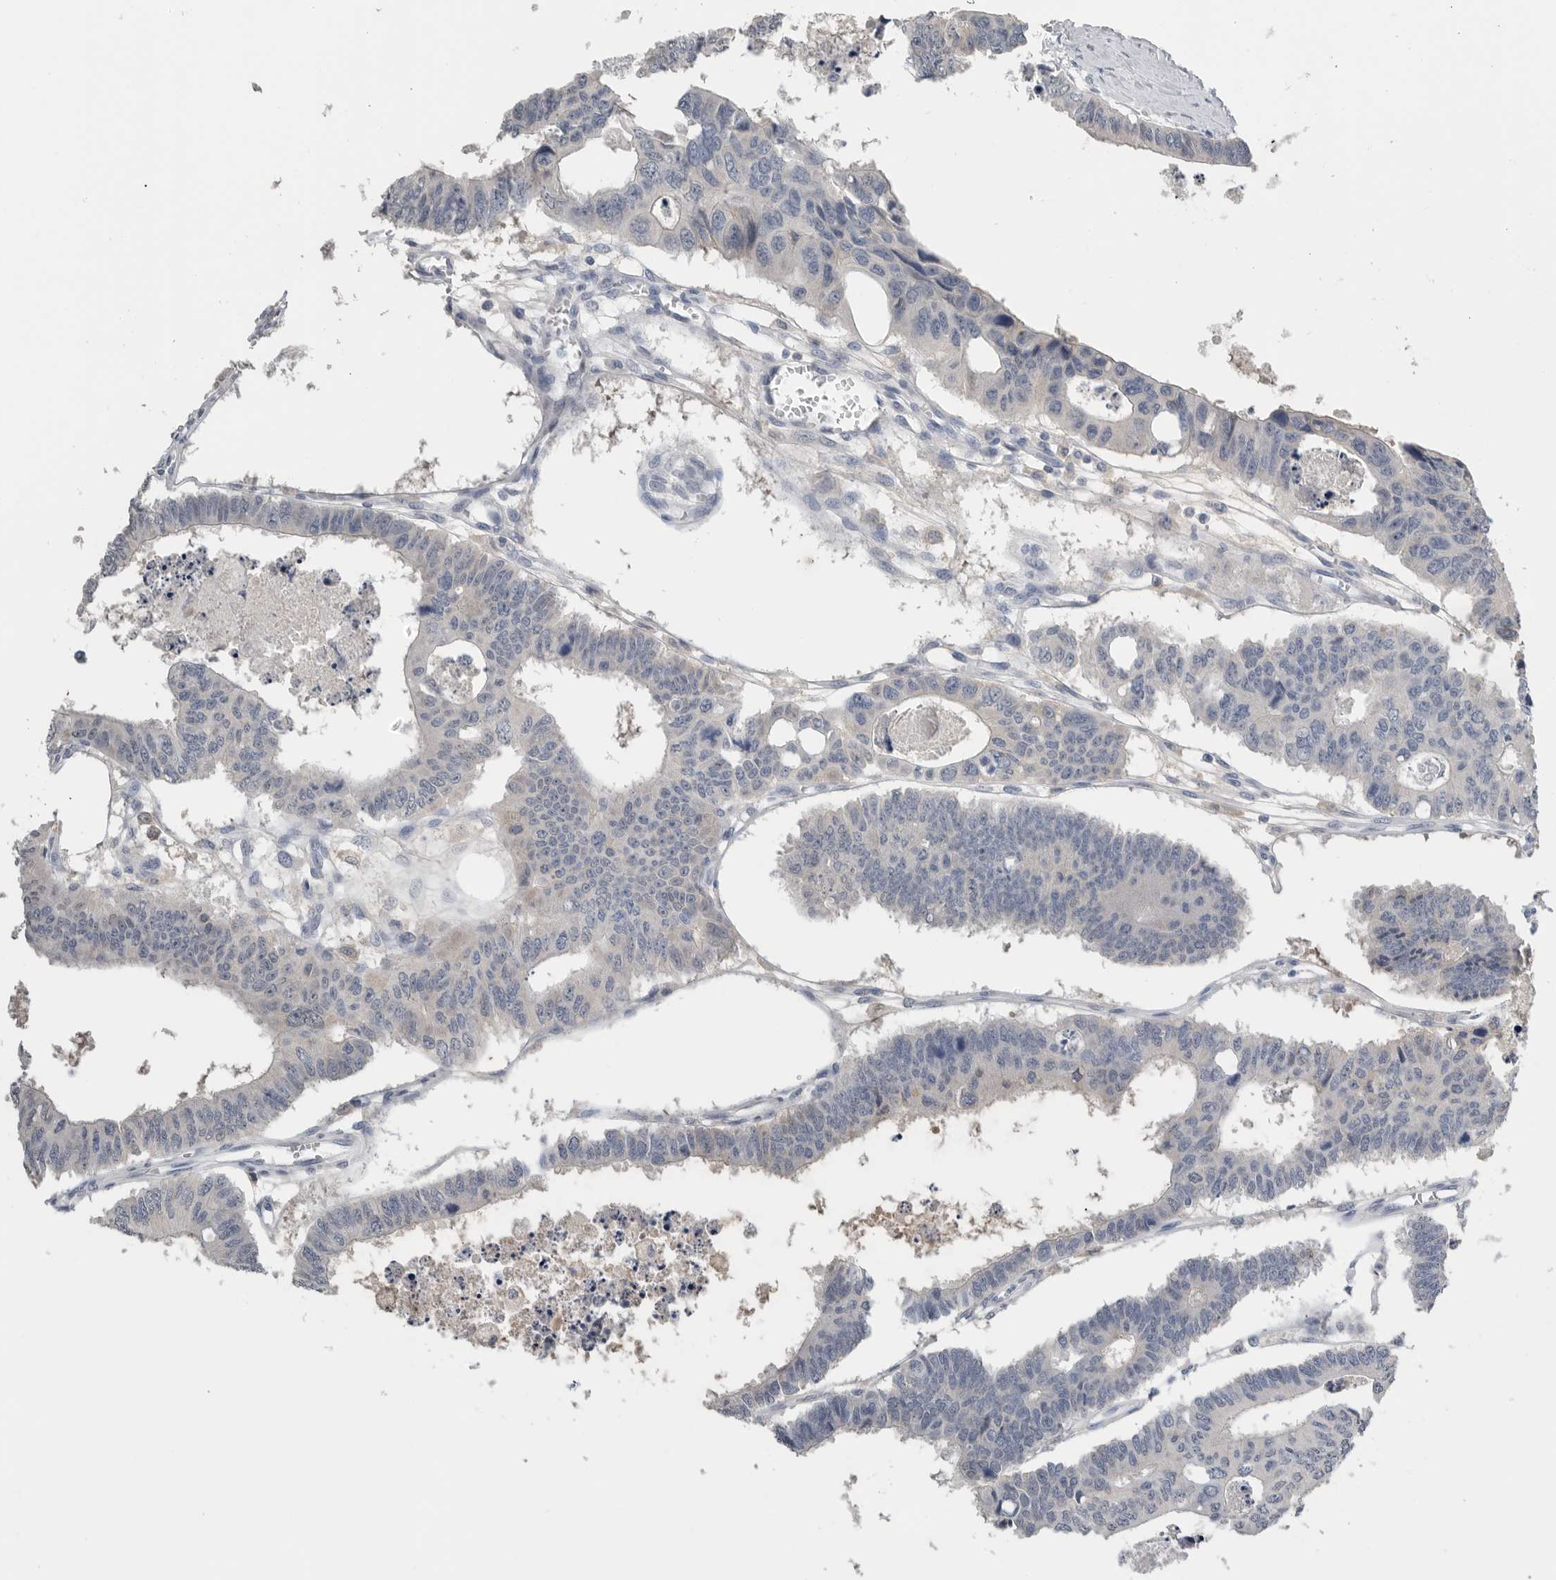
{"staining": {"intensity": "negative", "quantity": "none", "location": "none"}, "tissue": "colorectal cancer", "cell_type": "Tumor cells", "image_type": "cancer", "snomed": [{"axis": "morphology", "description": "Adenocarcinoma, NOS"}, {"axis": "topography", "description": "Rectum"}], "caption": "IHC of adenocarcinoma (colorectal) exhibits no staining in tumor cells.", "gene": "FABP6", "patient": {"sex": "male", "age": 84}}